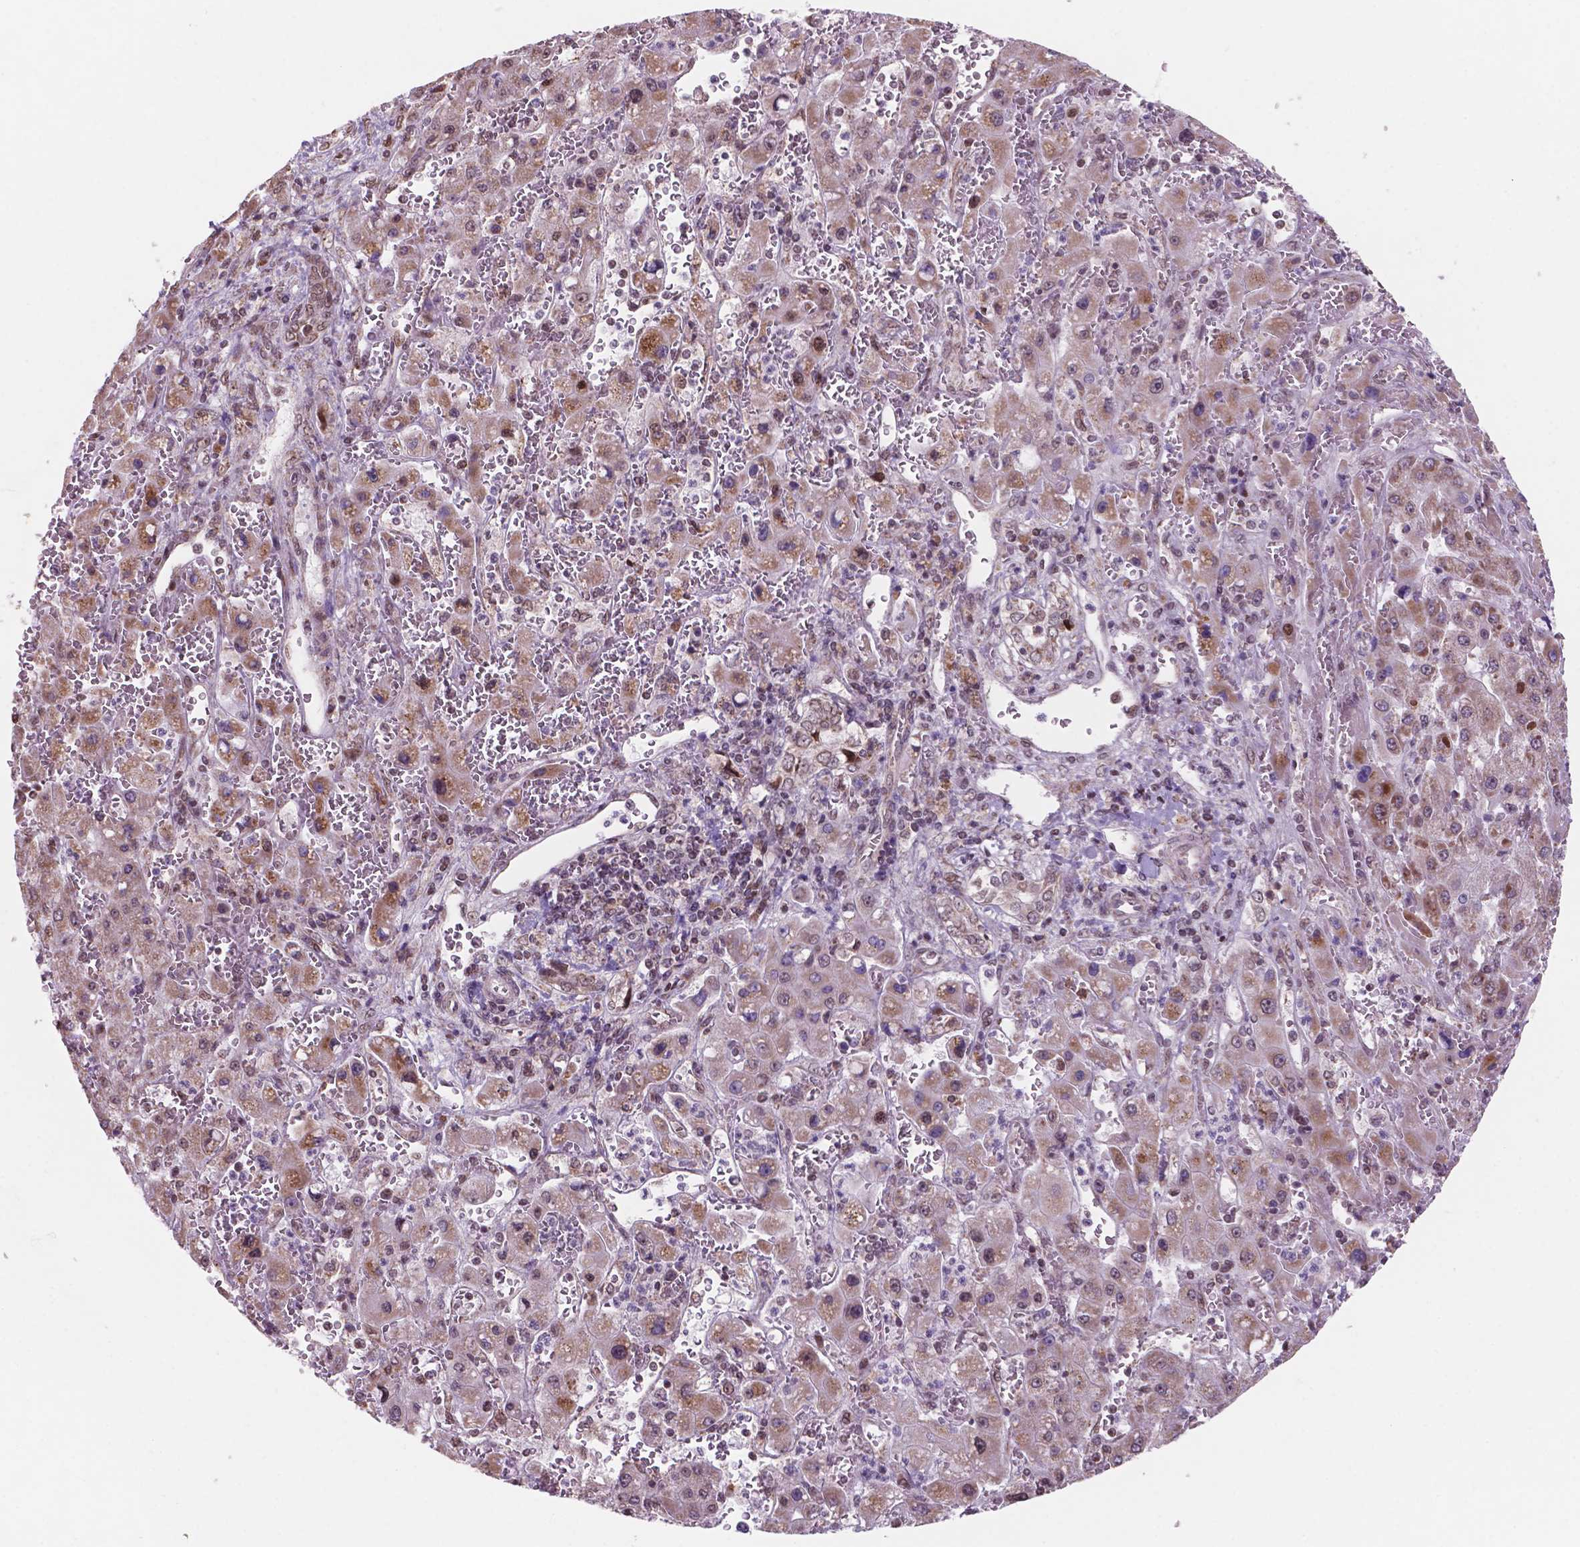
{"staining": {"intensity": "moderate", "quantity": ">75%", "location": "cytoplasmic/membranous"}, "tissue": "liver cancer", "cell_type": "Tumor cells", "image_type": "cancer", "snomed": [{"axis": "morphology", "description": "Carcinoma, Hepatocellular, NOS"}, {"axis": "topography", "description": "Liver"}], "caption": "Tumor cells show medium levels of moderate cytoplasmic/membranous expression in approximately >75% of cells in human liver cancer.", "gene": "NDUFA10", "patient": {"sex": "female", "age": 73}}